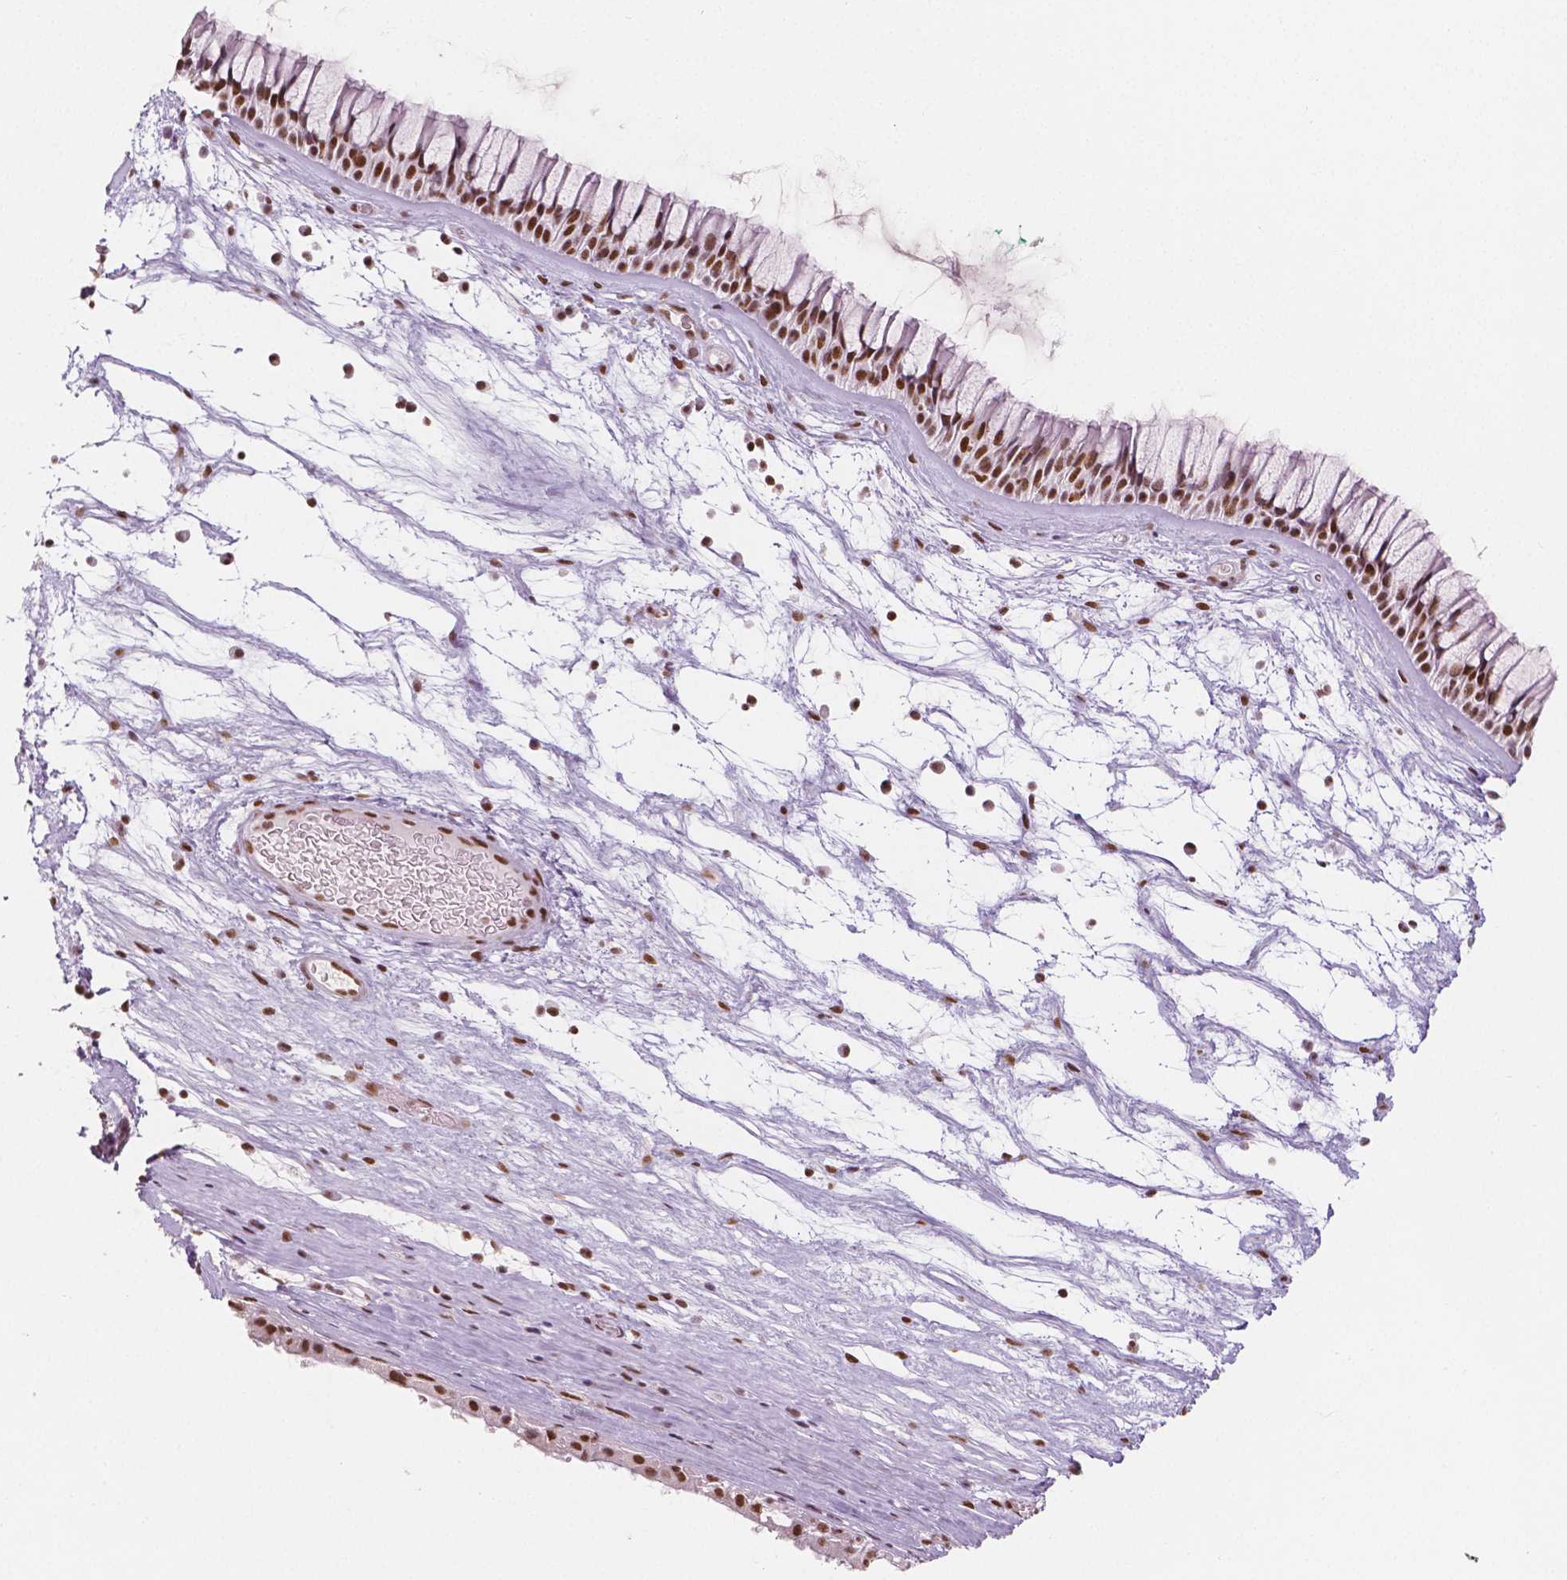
{"staining": {"intensity": "moderate", "quantity": ">75%", "location": "nuclear"}, "tissue": "nasopharynx", "cell_type": "Respiratory epithelial cells", "image_type": "normal", "snomed": [{"axis": "morphology", "description": "Normal tissue, NOS"}, {"axis": "topography", "description": "Nasopharynx"}], "caption": "Immunohistochemical staining of normal nasopharynx demonstrates medium levels of moderate nuclear staining in about >75% of respiratory epithelial cells. (Brightfield microscopy of DAB IHC at high magnification).", "gene": "HDAC1", "patient": {"sex": "male", "age": 74}}